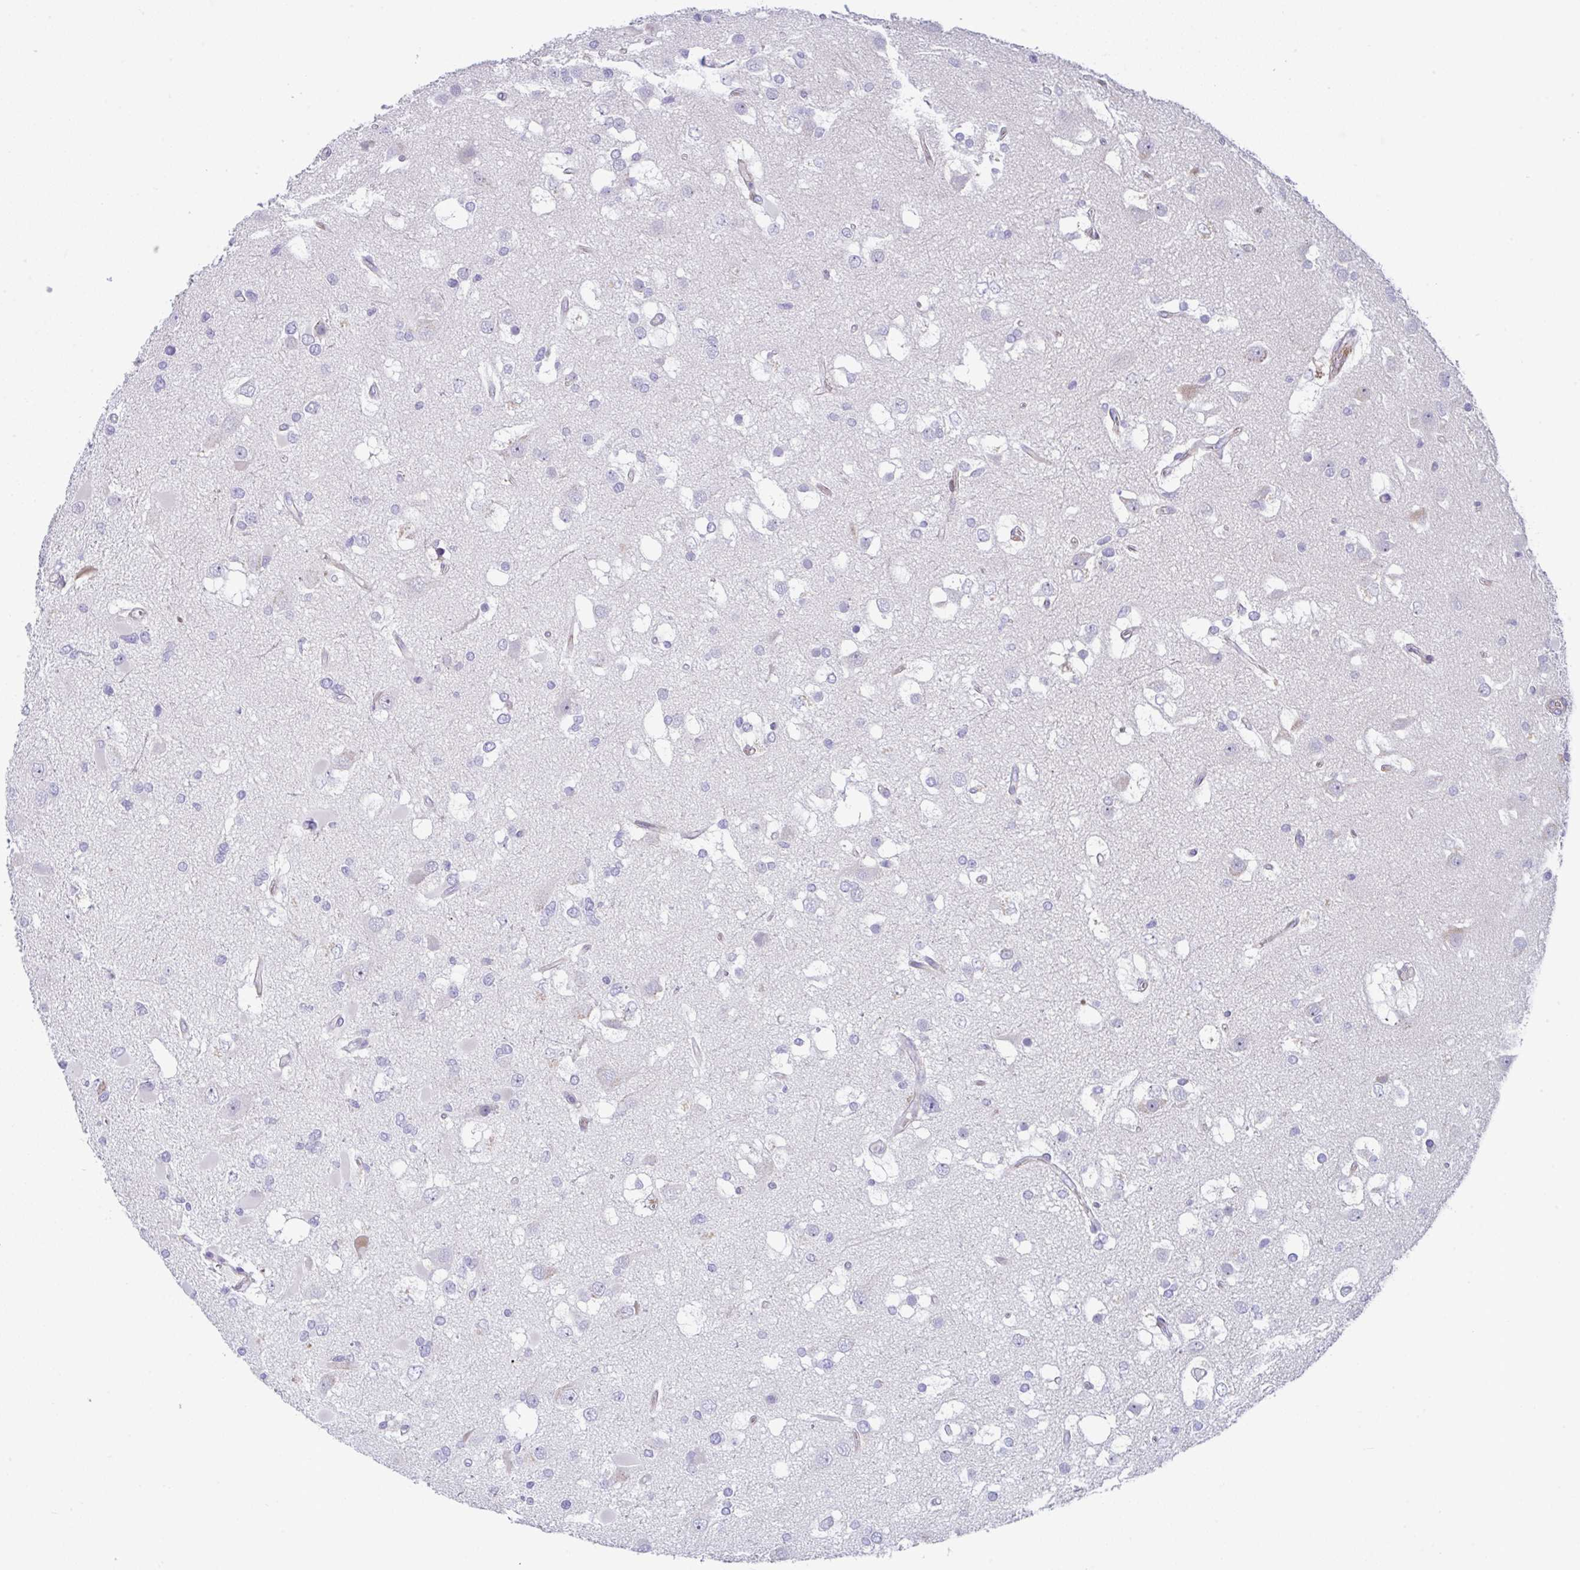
{"staining": {"intensity": "negative", "quantity": "none", "location": "none"}, "tissue": "glioma", "cell_type": "Tumor cells", "image_type": "cancer", "snomed": [{"axis": "morphology", "description": "Glioma, malignant, High grade"}, {"axis": "topography", "description": "Brain"}], "caption": "There is no significant expression in tumor cells of glioma.", "gene": "ZNF713", "patient": {"sex": "male", "age": 53}}